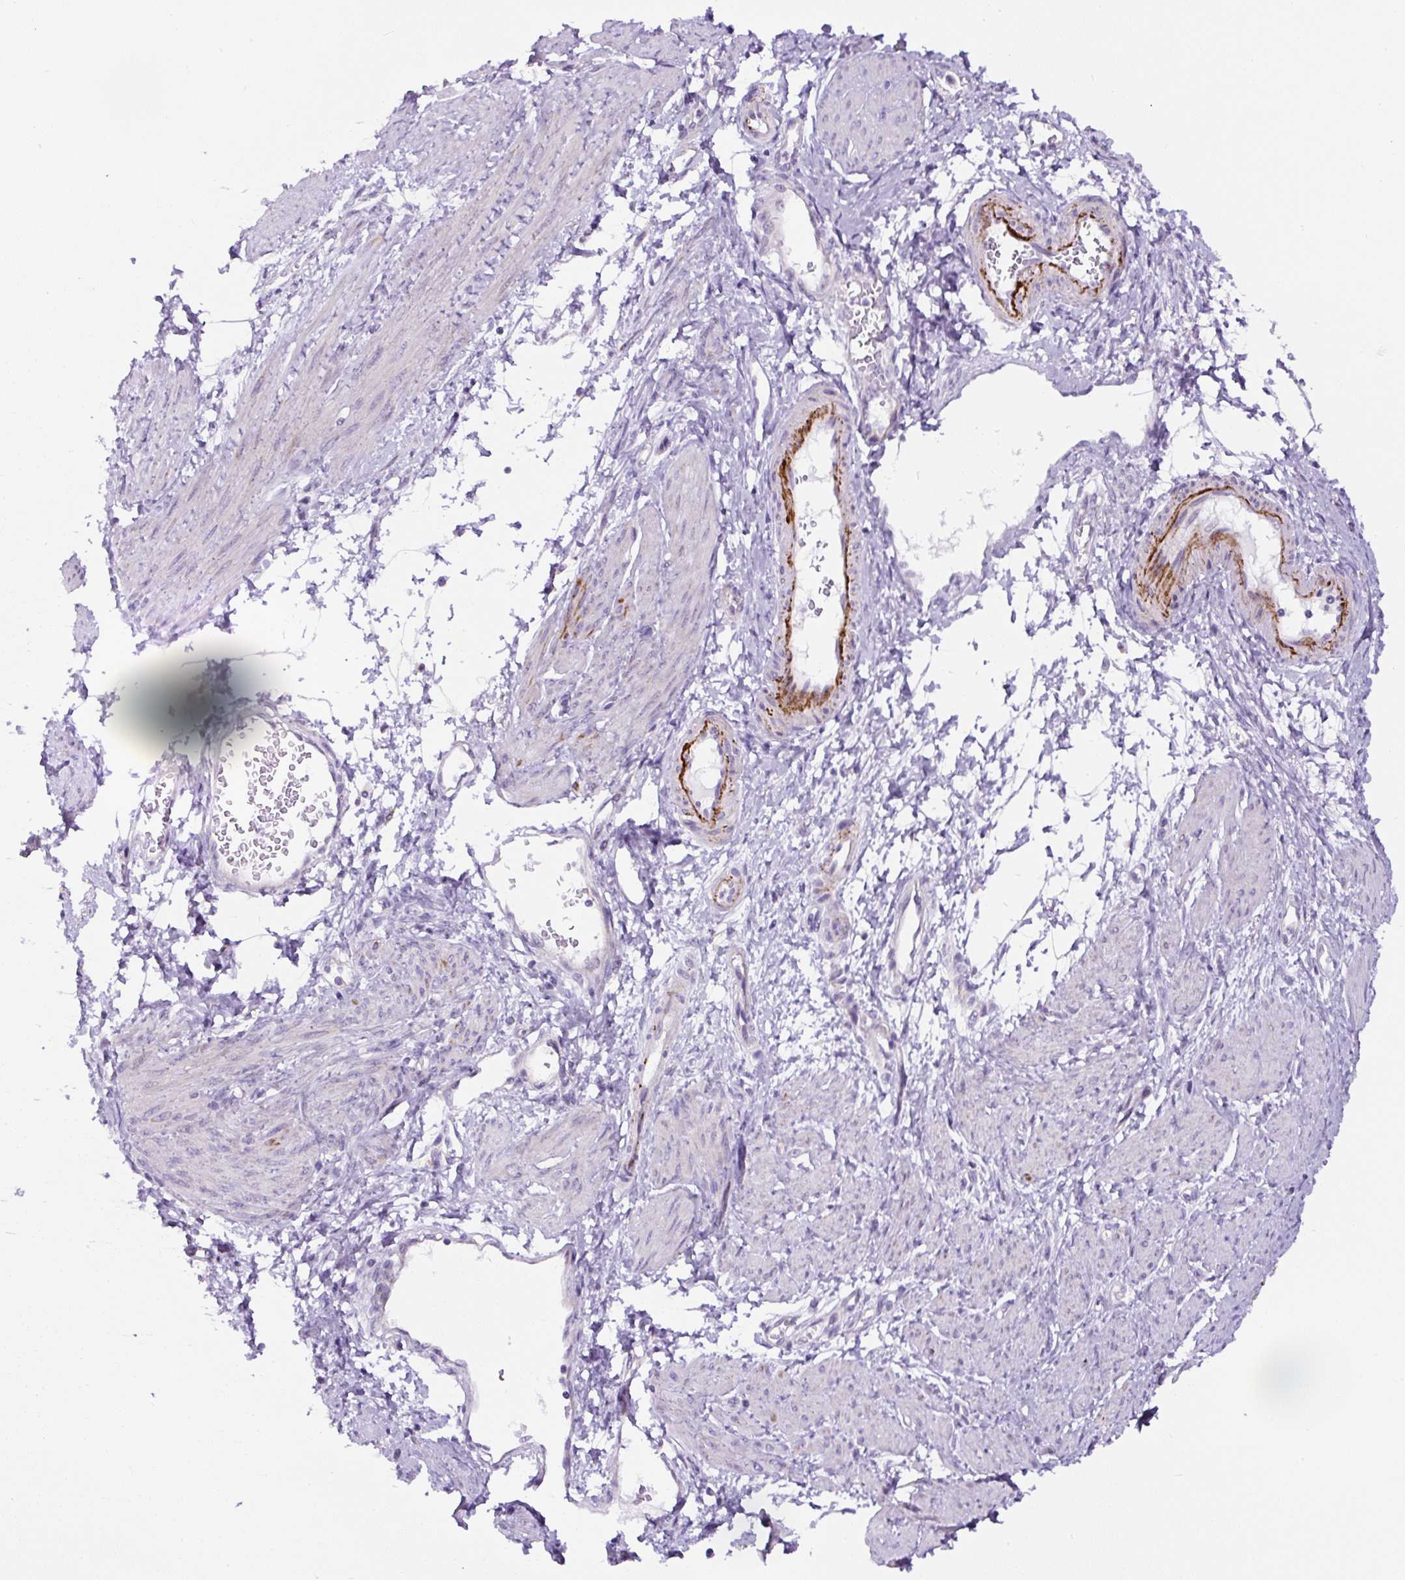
{"staining": {"intensity": "strong", "quantity": "<25%", "location": "cytoplasmic/membranous"}, "tissue": "smooth muscle", "cell_type": "Smooth muscle cells", "image_type": "normal", "snomed": [{"axis": "morphology", "description": "Normal tissue, NOS"}, {"axis": "topography", "description": "Smooth muscle"}, {"axis": "topography", "description": "Uterus"}], "caption": "Protein expression analysis of unremarkable human smooth muscle reveals strong cytoplasmic/membranous expression in about <25% of smooth muscle cells. (Stains: DAB in brown, nuclei in blue, Microscopy: brightfield microscopy at high magnification).", "gene": "HPS4", "patient": {"sex": "female", "age": 39}}